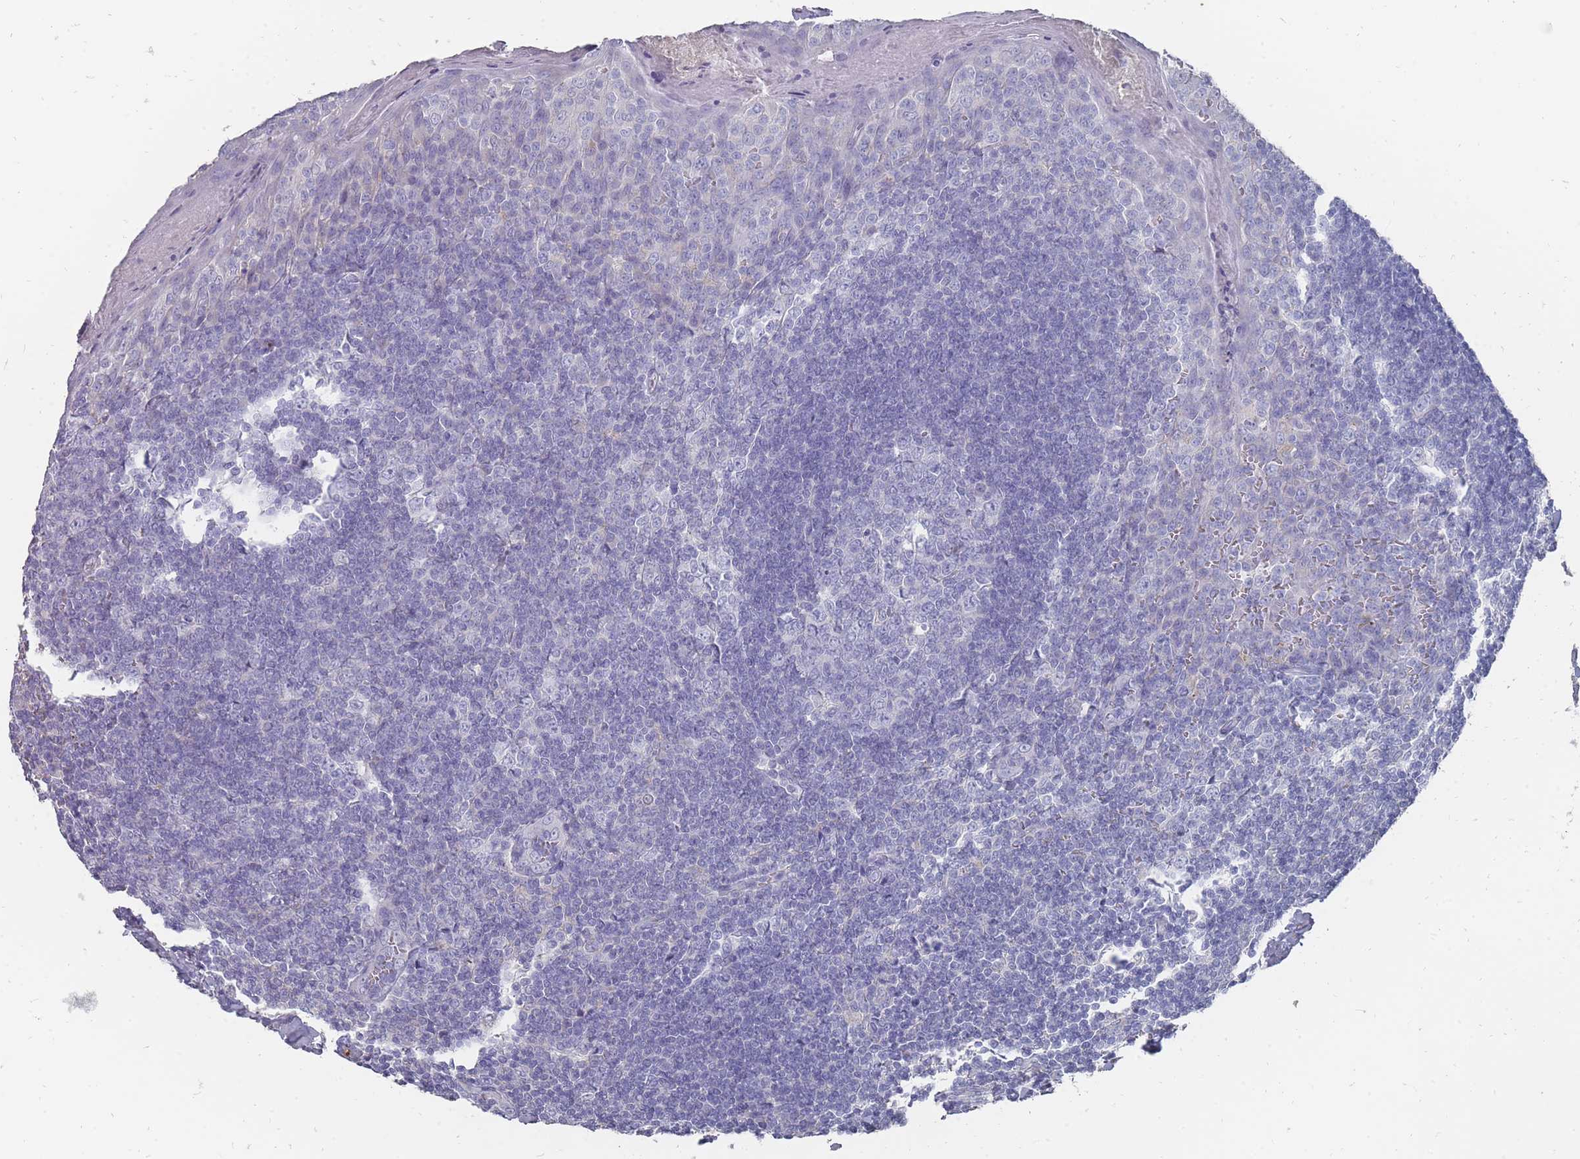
{"staining": {"intensity": "negative", "quantity": "none", "location": "none"}, "tissue": "tonsil", "cell_type": "Germinal center cells", "image_type": "normal", "snomed": [{"axis": "morphology", "description": "Normal tissue, NOS"}, {"axis": "topography", "description": "Tonsil"}], "caption": "Immunohistochemical staining of benign human tonsil demonstrates no significant positivity in germinal center cells.", "gene": "OTULINL", "patient": {"sex": "male", "age": 27}}